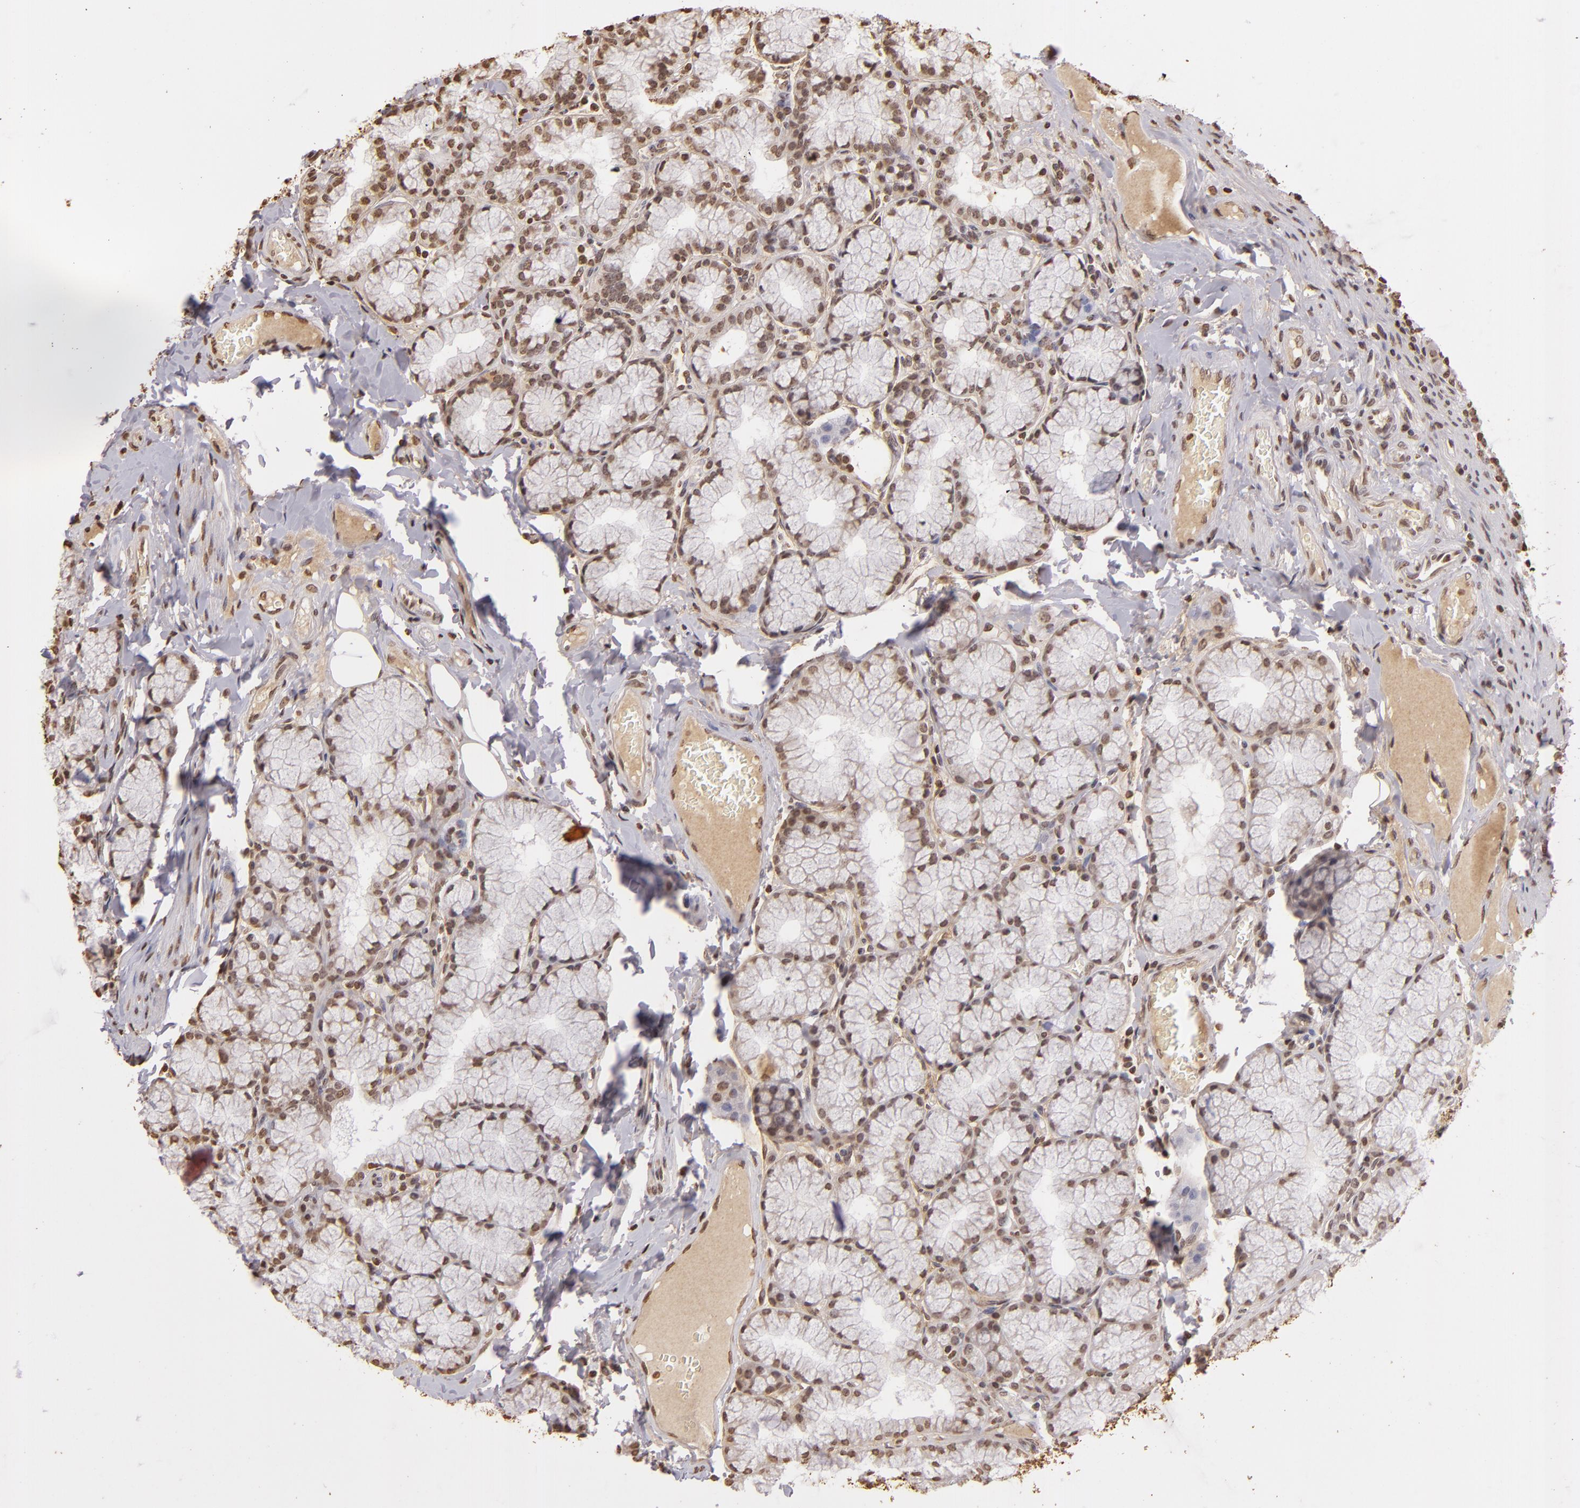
{"staining": {"intensity": "moderate", "quantity": ">75%", "location": "nuclear"}, "tissue": "duodenum", "cell_type": "Glandular cells", "image_type": "normal", "snomed": [{"axis": "morphology", "description": "Normal tissue, NOS"}, {"axis": "topography", "description": "Duodenum"}], "caption": "Moderate nuclear expression is identified in about >75% of glandular cells in normal duodenum.", "gene": "THRB", "patient": {"sex": "male", "age": 50}}